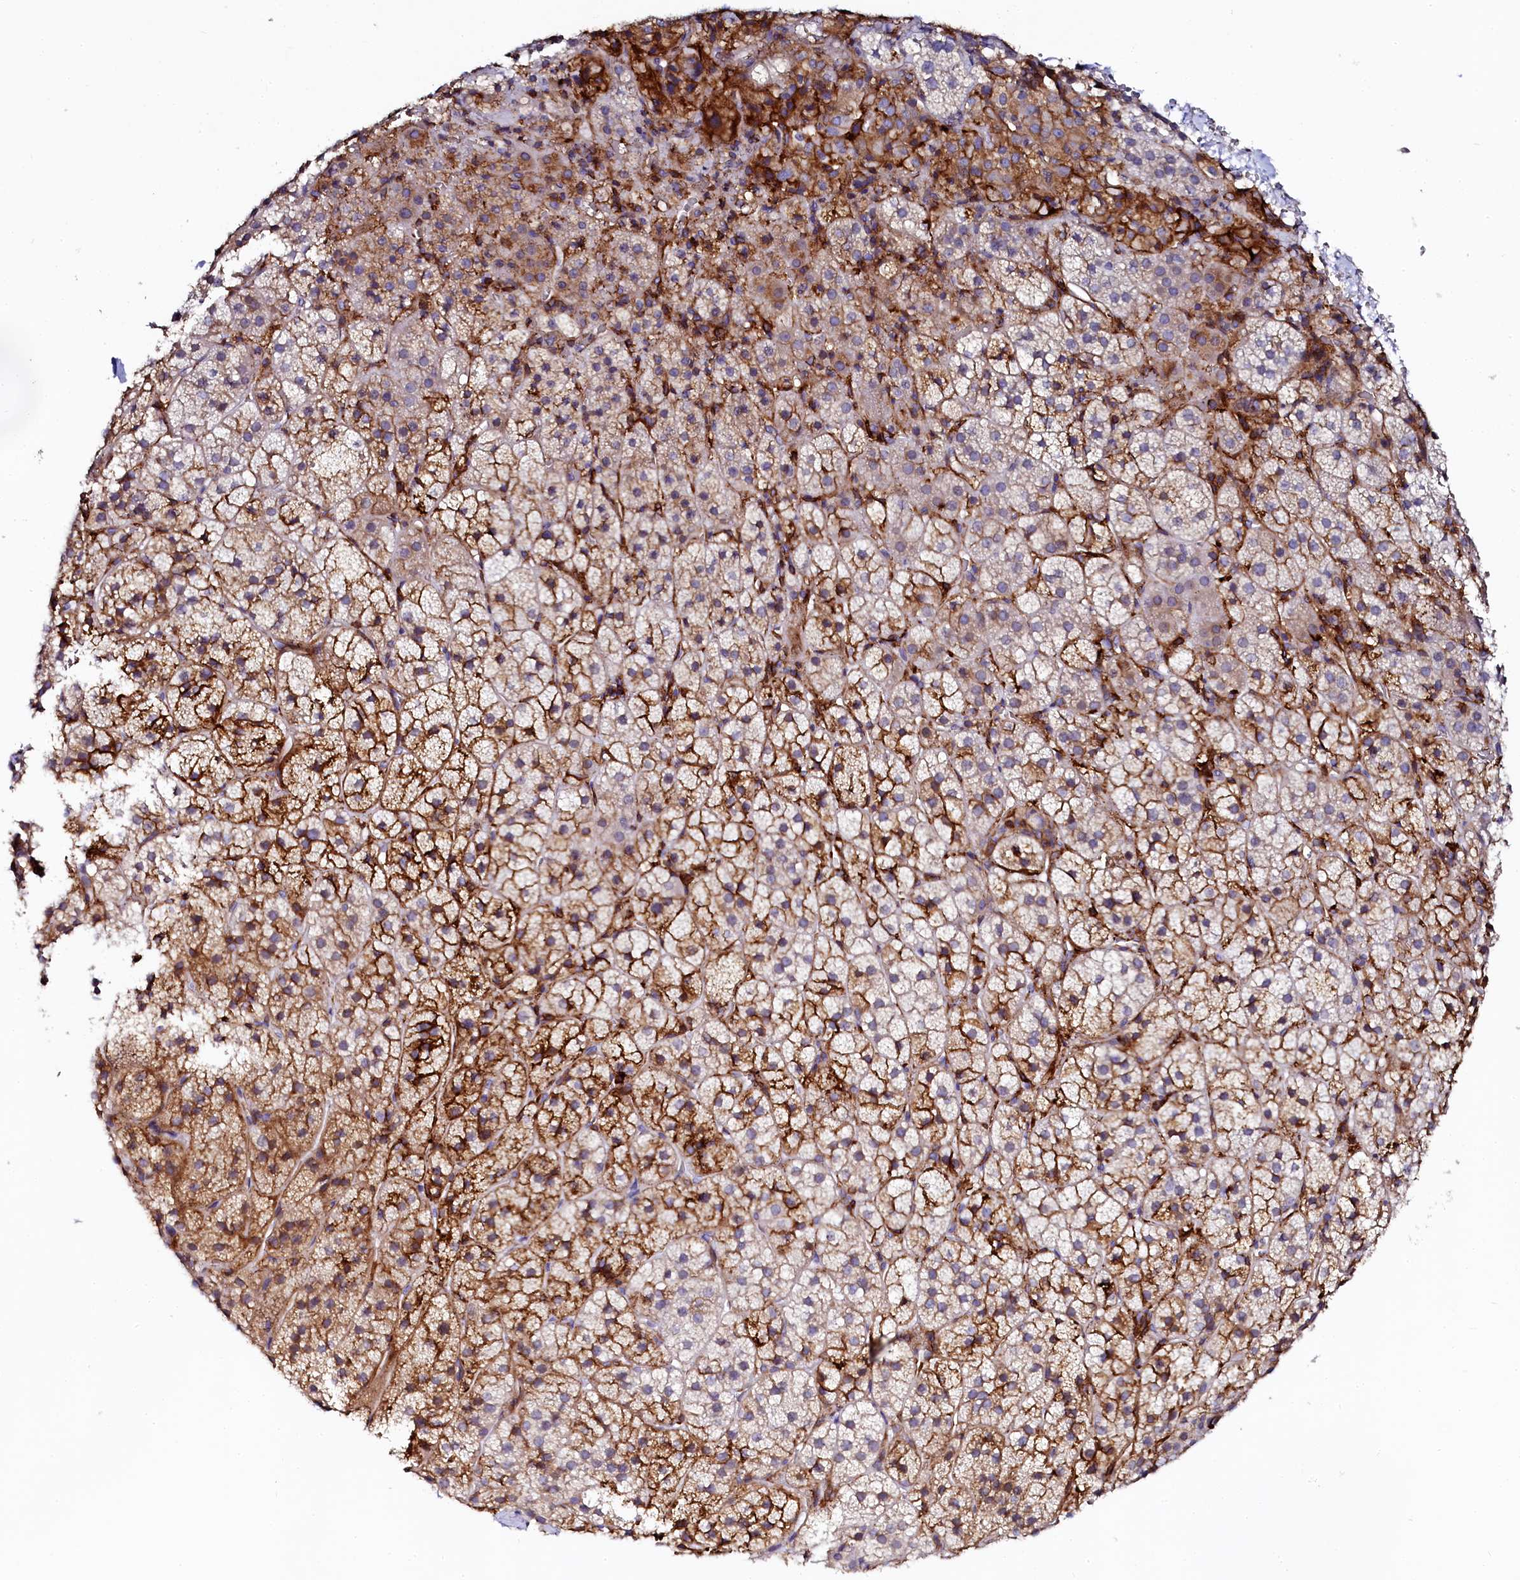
{"staining": {"intensity": "strong", "quantity": "25%-75%", "location": "cytoplasmic/membranous"}, "tissue": "adrenal gland", "cell_type": "Glandular cells", "image_type": "normal", "snomed": [{"axis": "morphology", "description": "Normal tissue, NOS"}, {"axis": "topography", "description": "Adrenal gland"}], "caption": "Human adrenal gland stained for a protein (brown) exhibits strong cytoplasmic/membranous positive positivity in about 25%-75% of glandular cells.", "gene": "AAAS", "patient": {"sex": "female", "age": 44}}